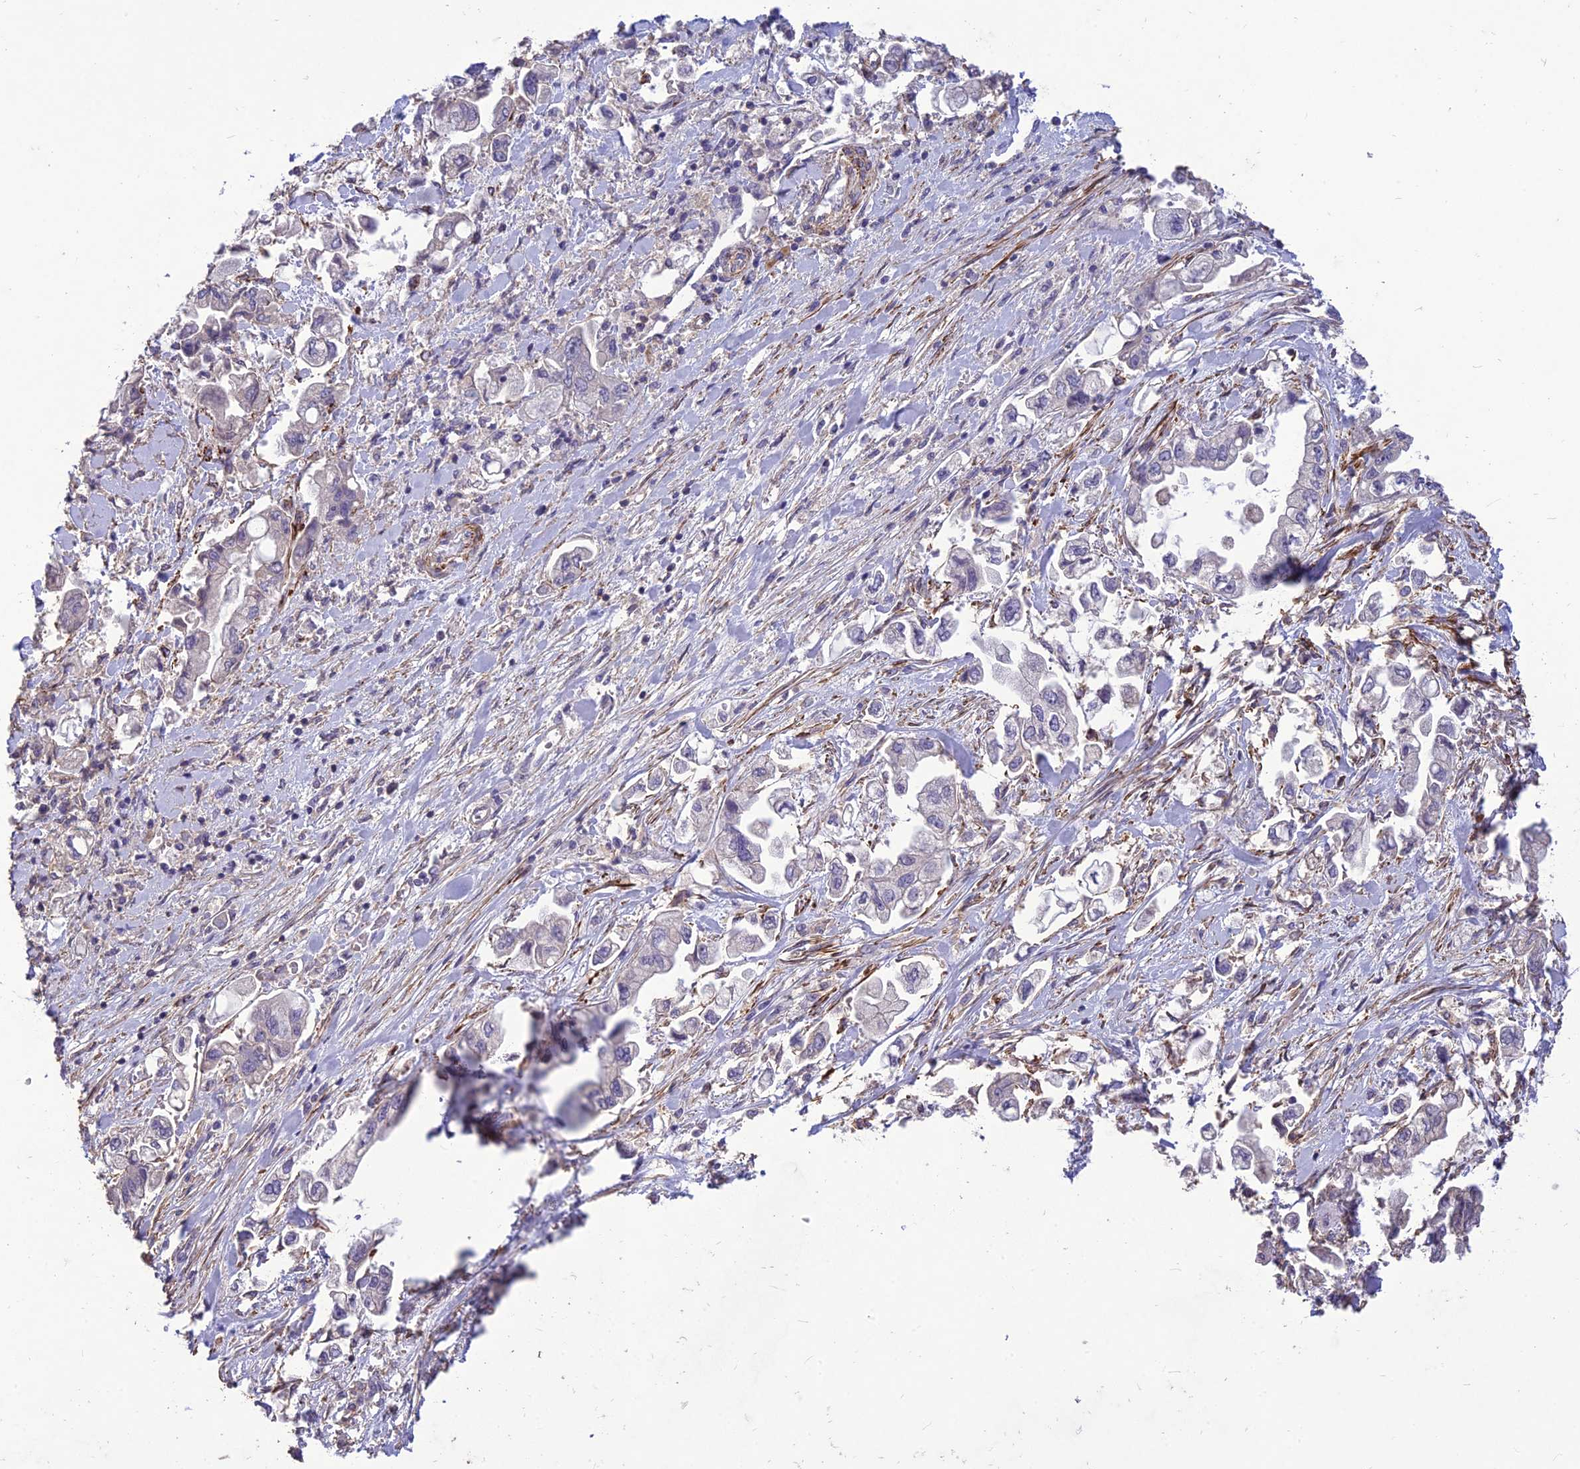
{"staining": {"intensity": "negative", "quantity": "none", "location": "none"}, "tissue": "stomach cancer", "cell_type": "Tumor cells", "image_type": "cancer", "snomed": [{"axis": "morphology", "description": "Adenocarcinoma, NOS"}, {"axis": "topography", "description": "Stomach"}], "caption": "This photomicrograph is of adenocarcinoma (stomach) stained with immunohistochemistry (IHC) to label a protein in brown with the nuclei are counter-stained blue. There is no staining in tumor cells.", "gene": "CLUH", "patient": {"sex": "male", "age": 62}}